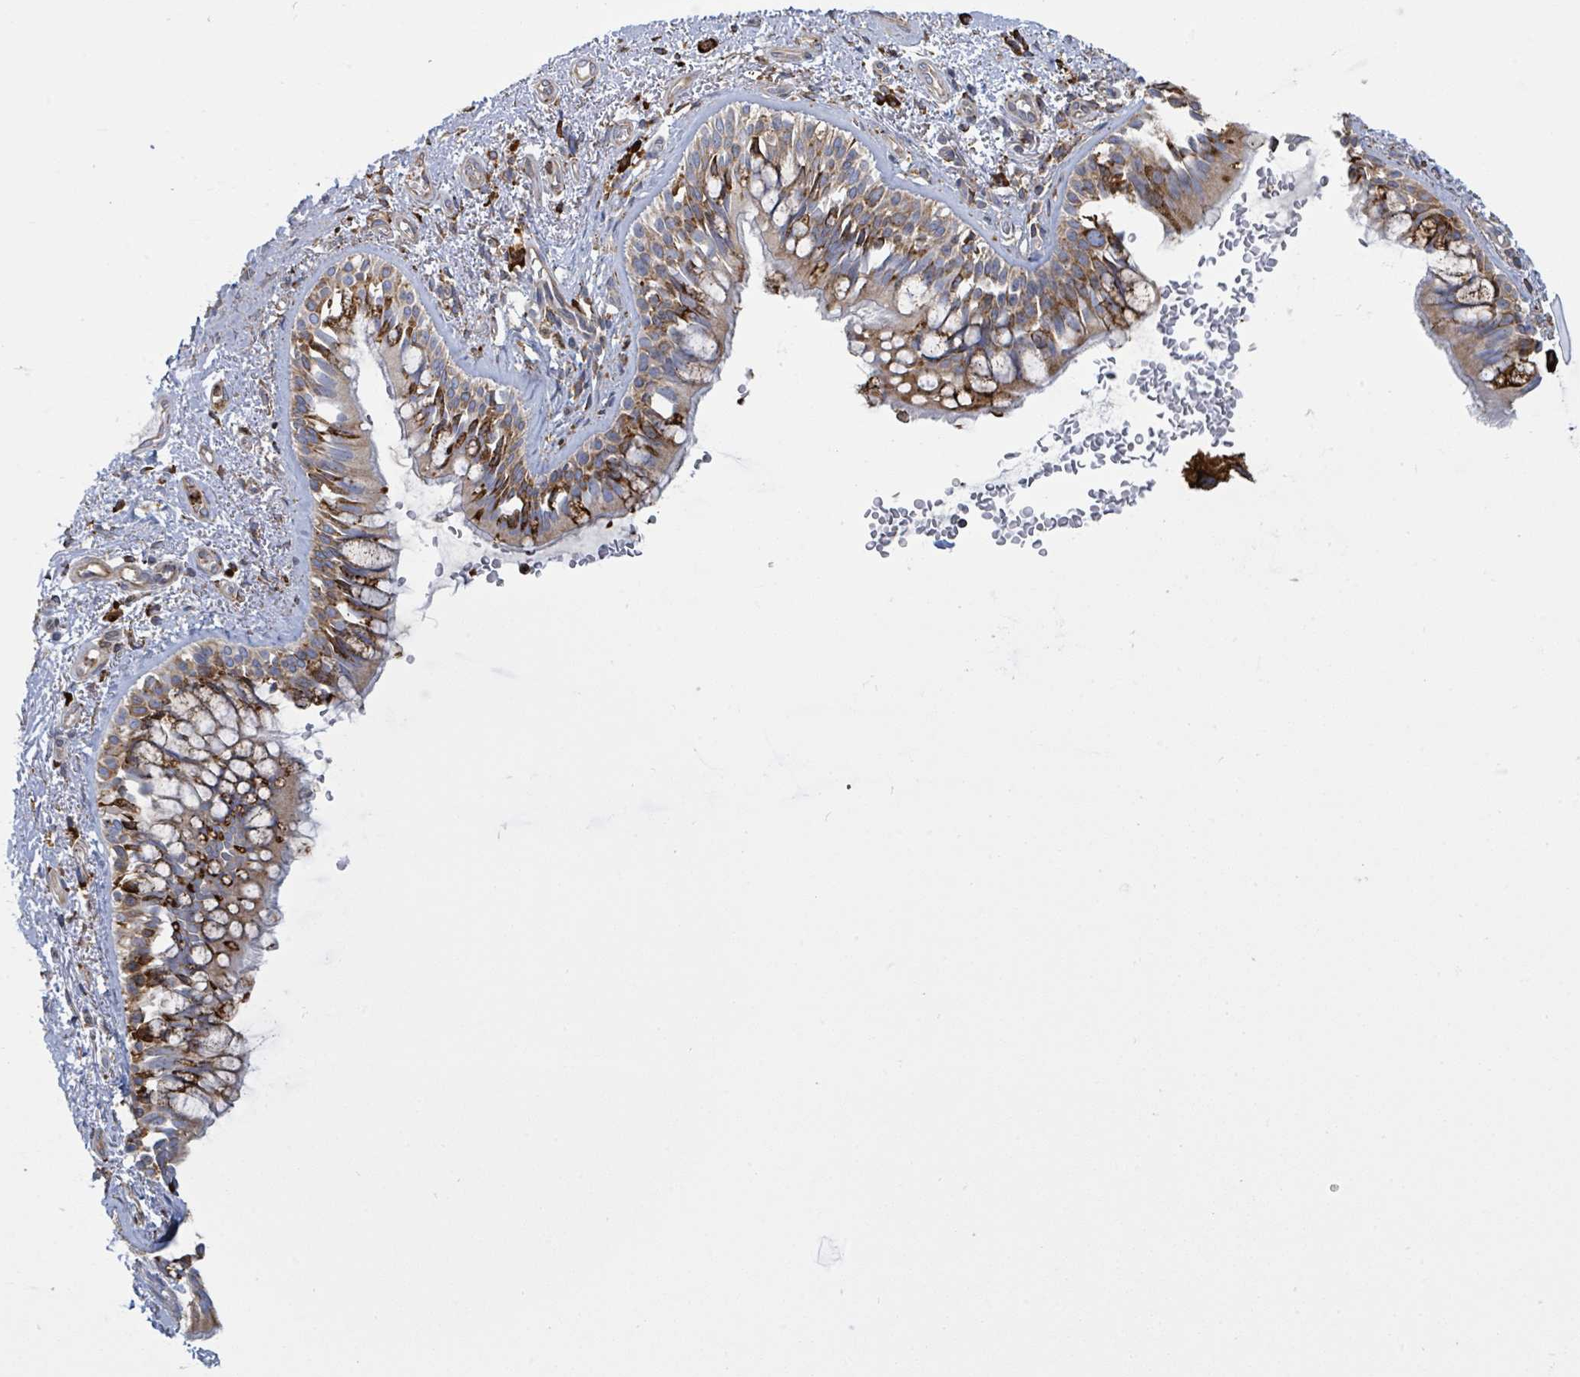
{"staining": {"intensity": "strong", "quantity": "25%-75%", "location": "cytoplasmic/membranous"}, "tissue": "bronchus", "cell_type": "Respiratory epithelial cells", "image_type": "normal", "snomed": [{"axis": "morphology", "description": "Normal tissue, NOS"}, {"axis": "topography", "description": "Lymph node"}, {"axis": "topography", "description": "Cartilage tissue"}, {"axis": "topography", "description": "Bronchus"}], "caption": "Approximately 25%-75% of respiratory epithelial cells in benign human bronchus reveal strong cytoplasmic/membranous protein expression as visualized by brown immunohistochemical staining.", "gene": "RFPL4AL1", "patient": {"sex": "female", "age": 70}}